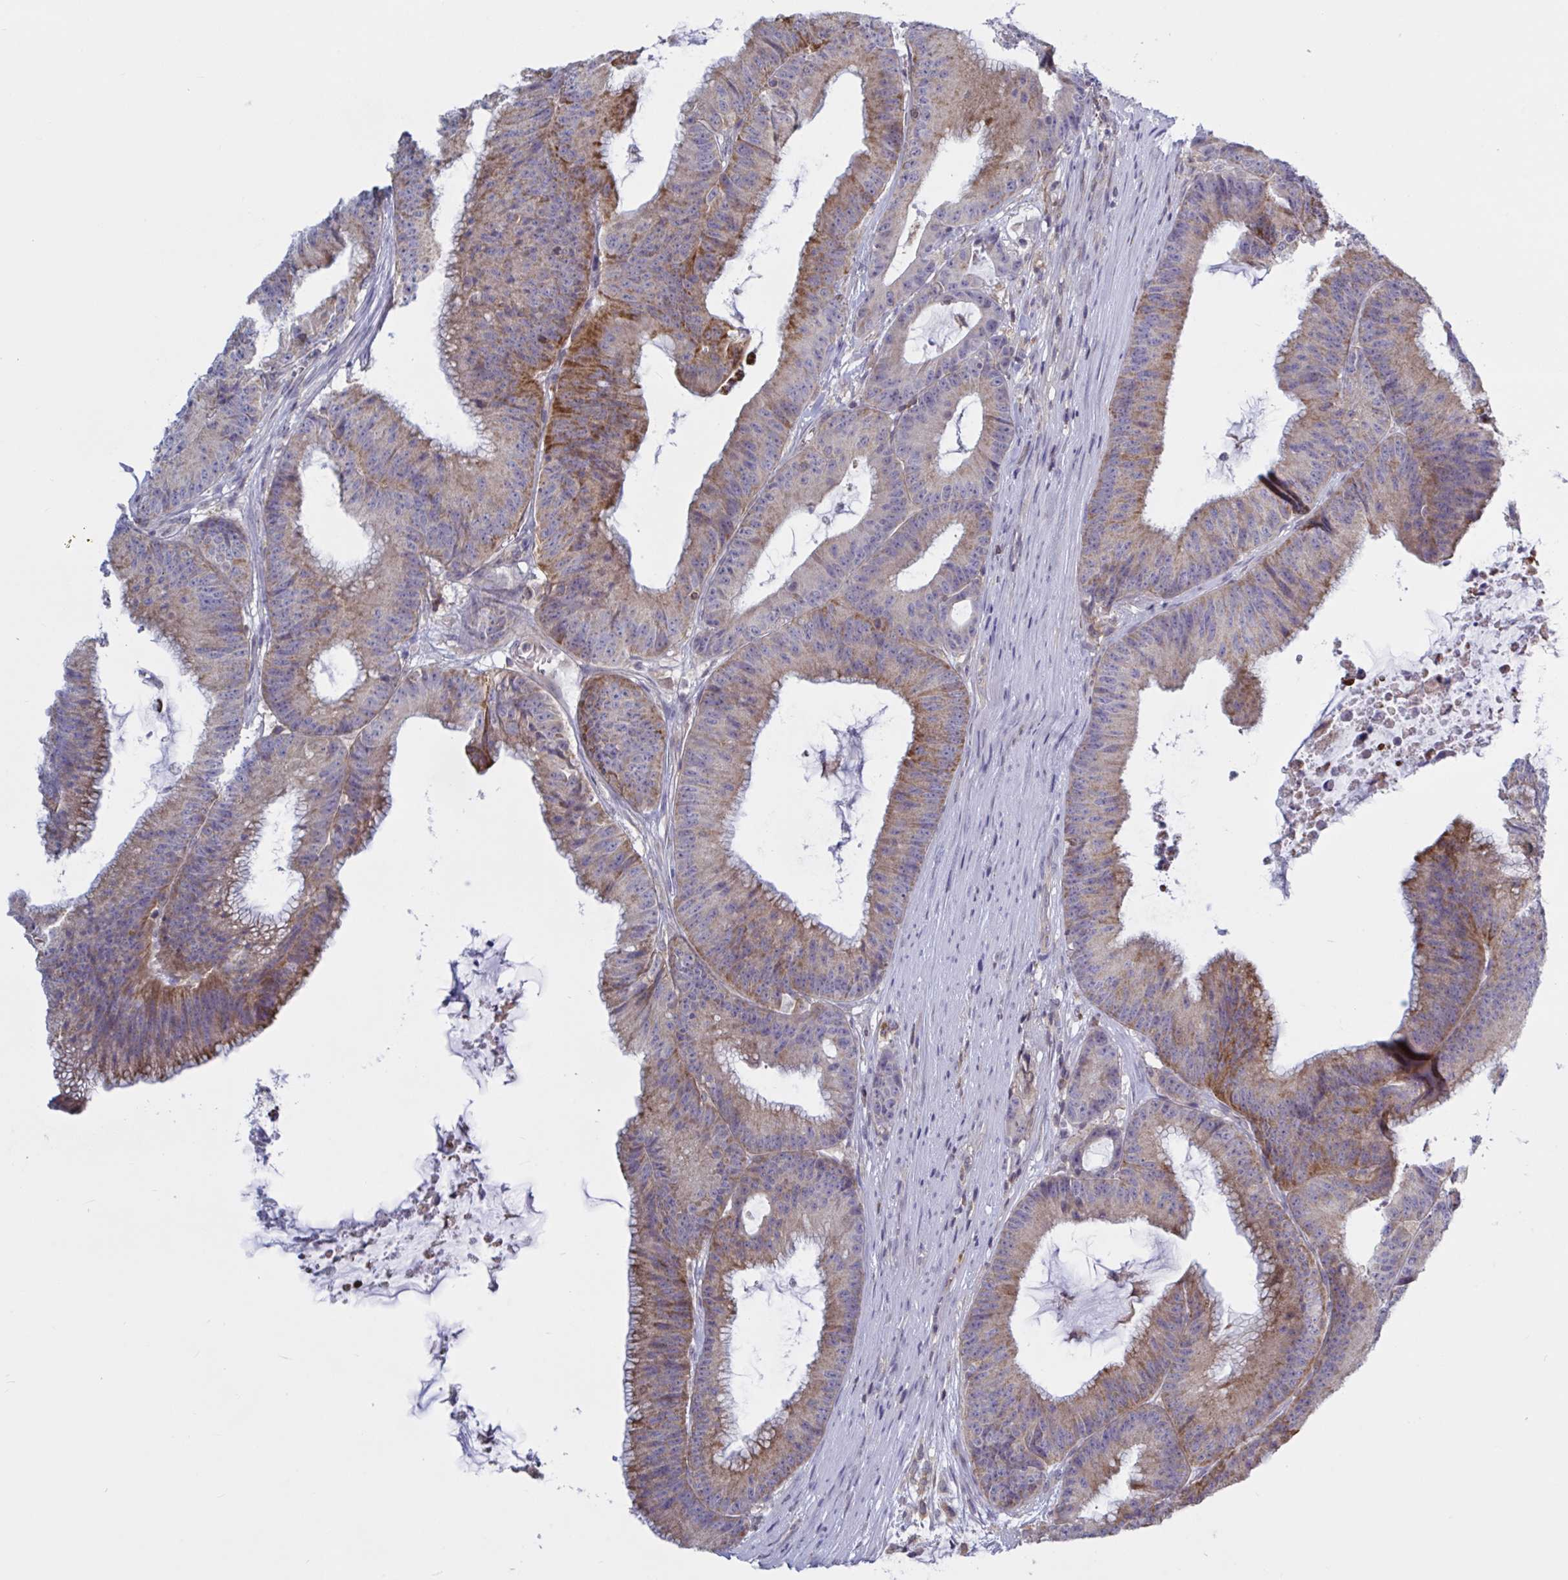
{"staining": {"intensity": "weak", "quantity": "25%-75%", "location": "cytoplasmic/membranous"}, "tissue": "colorectal cancer", "cell_type": "Tumor cells", "image_type": "cancer", "snomed": [{"axis": "morphology", "description": "Adenocarcinoma, NOS"}, {"axis": "topography", "description": "Colon"}], "caption": "Protein positivity by immunohistochemistry exhibits weak cytoplasmic/membranous positivity in about 25%-75% of tumor cells in colorectal cancer (adenocarcinoma). Nuclei are stained in blue.", "gene": "TANK", "patient": {"sex": "female", "age": 78}}